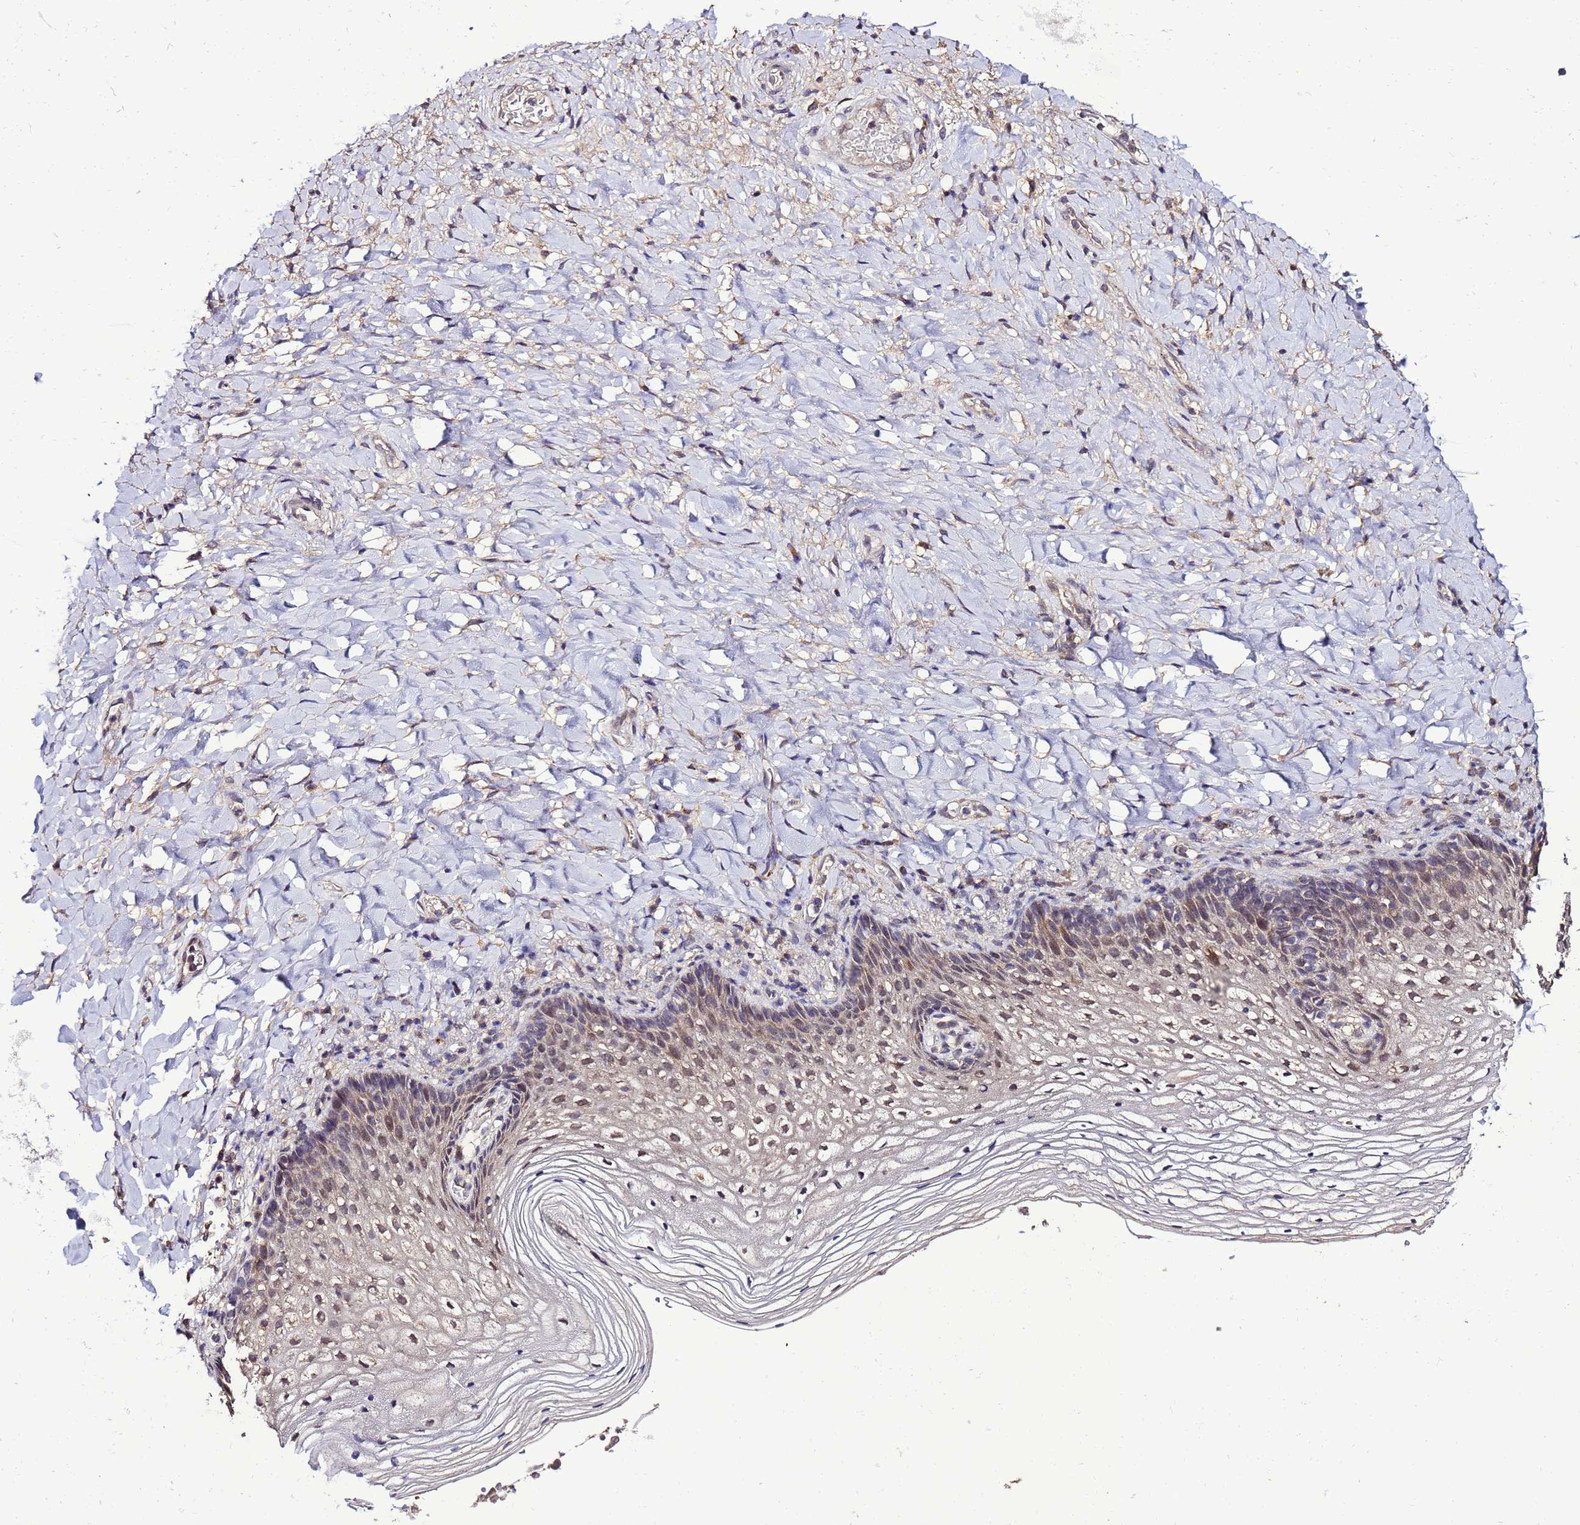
{"staining": {"intensity": "moderate", "quantity": "25%-75%", "location": "cytoplasmic/membranous"}, "tissue": "vagina", "cell_type": "Squamous epithelial cells", "image_type": "normal", "snomed": [{"axis": "morphology", "description": "Normal tissue, NOS"}, {"axis": "topography", "description": "Vagina"}], "caption": "The image demonstrates immunohistochemical staining of unremarkable vagina. There is moderate cytoplasmic/membranous expression is seen in about 25%-75% of squamous epithelial cells.", "gene": "ZNF329", "patient": {"sex": "female", "age": 60}}